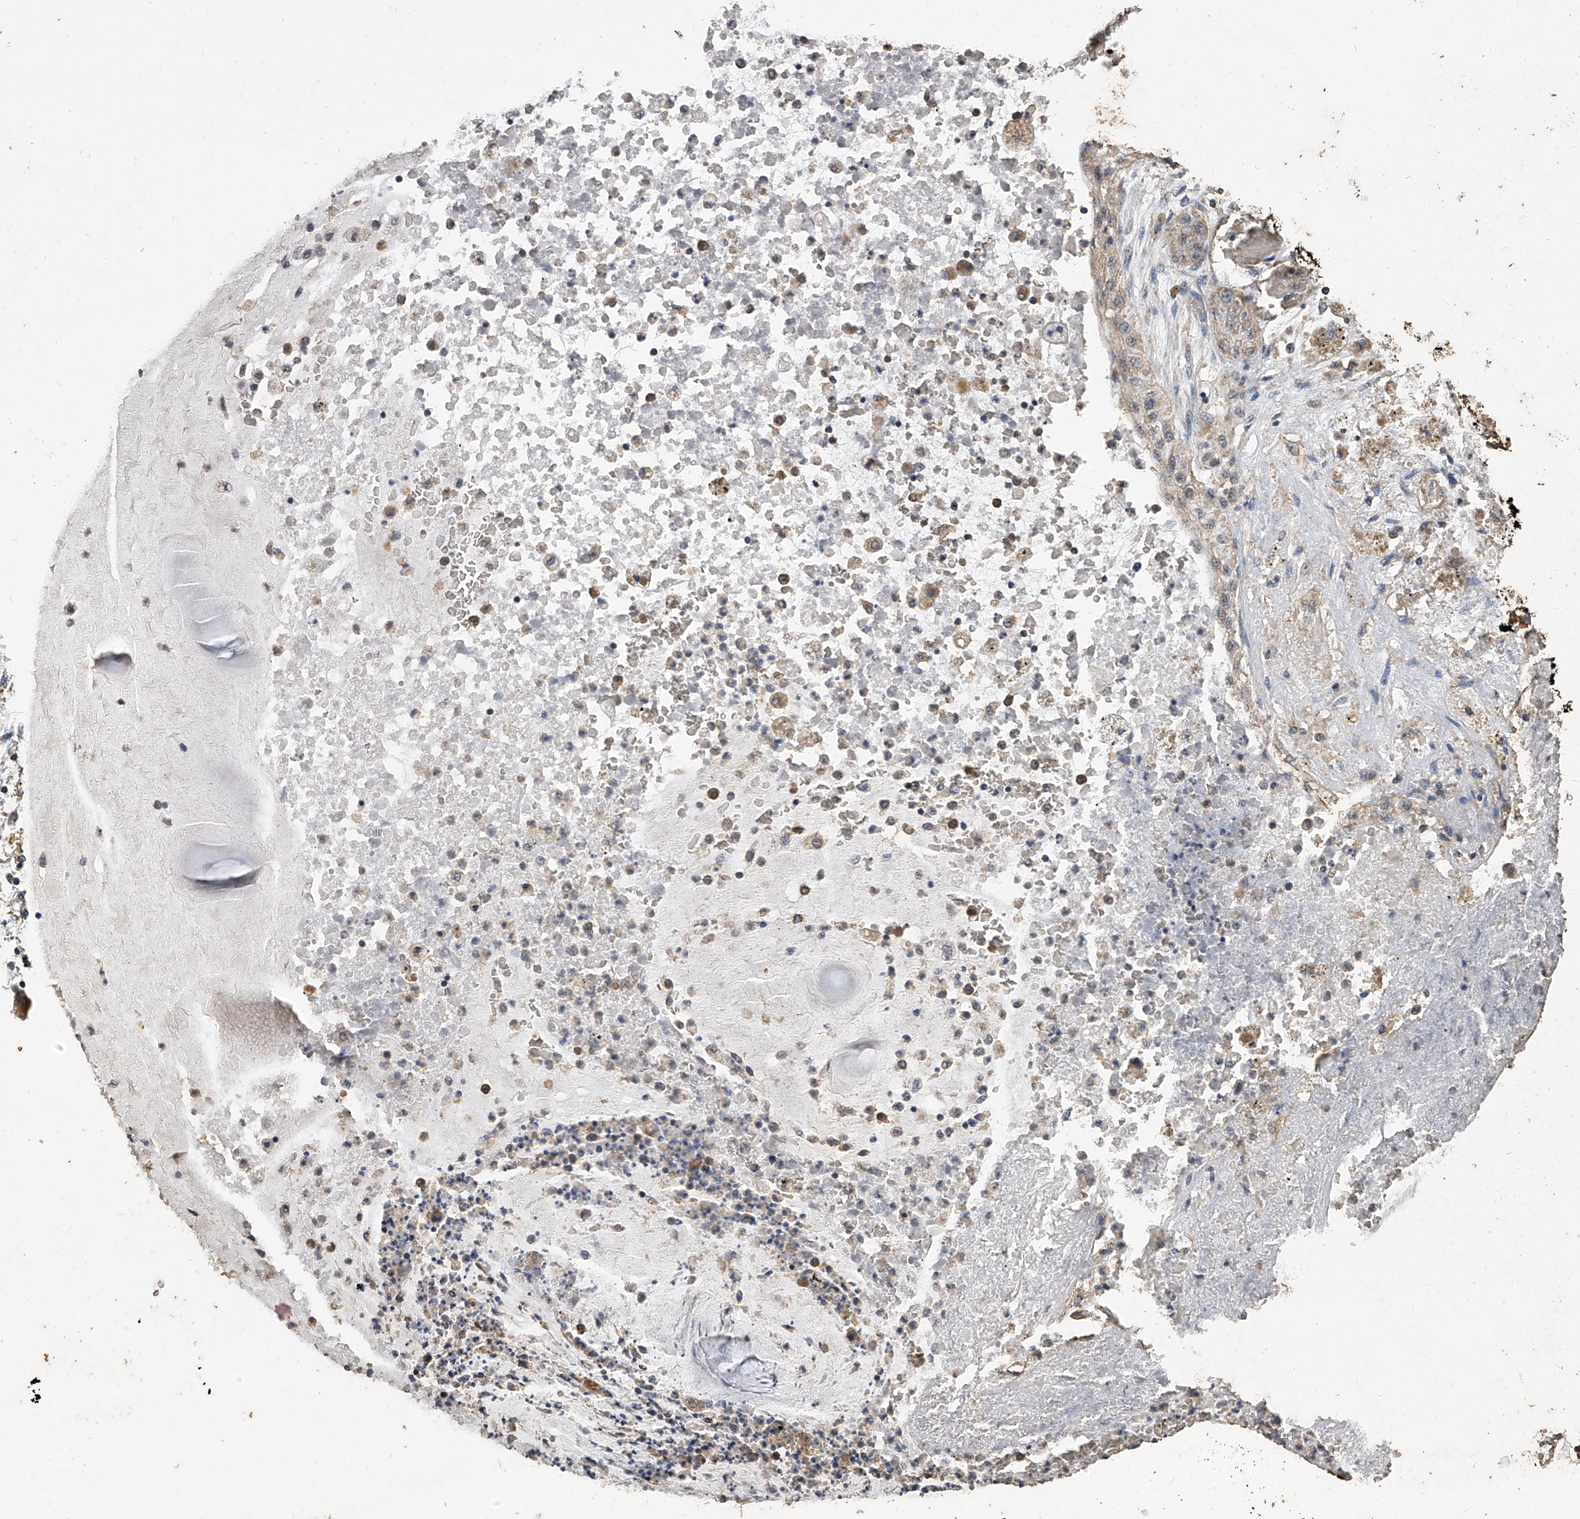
{"staining": {"intensity": "weak", "quantity": ">75%", "location": "cytoplasmic/membranous"}, "tissue": "lung cancer", "cell_type": "Tumor cells", "image_type": "cancer", "snomed": [{"axis": "morphology", "description": "Squamous cell carcinoma, NOS"}, {"axis": "topography", "description": "Lung"}], "caption": "Squamous cell carcinoma (lung) stained with IHC displays weak cytoplasmic/membranous positivity in about >75% of tumor cells. Ihc stains the protein in brown and the nuclei are stained blue.", "gene": "MRPL28", "patient": {"sex": "female", "age": 47}}